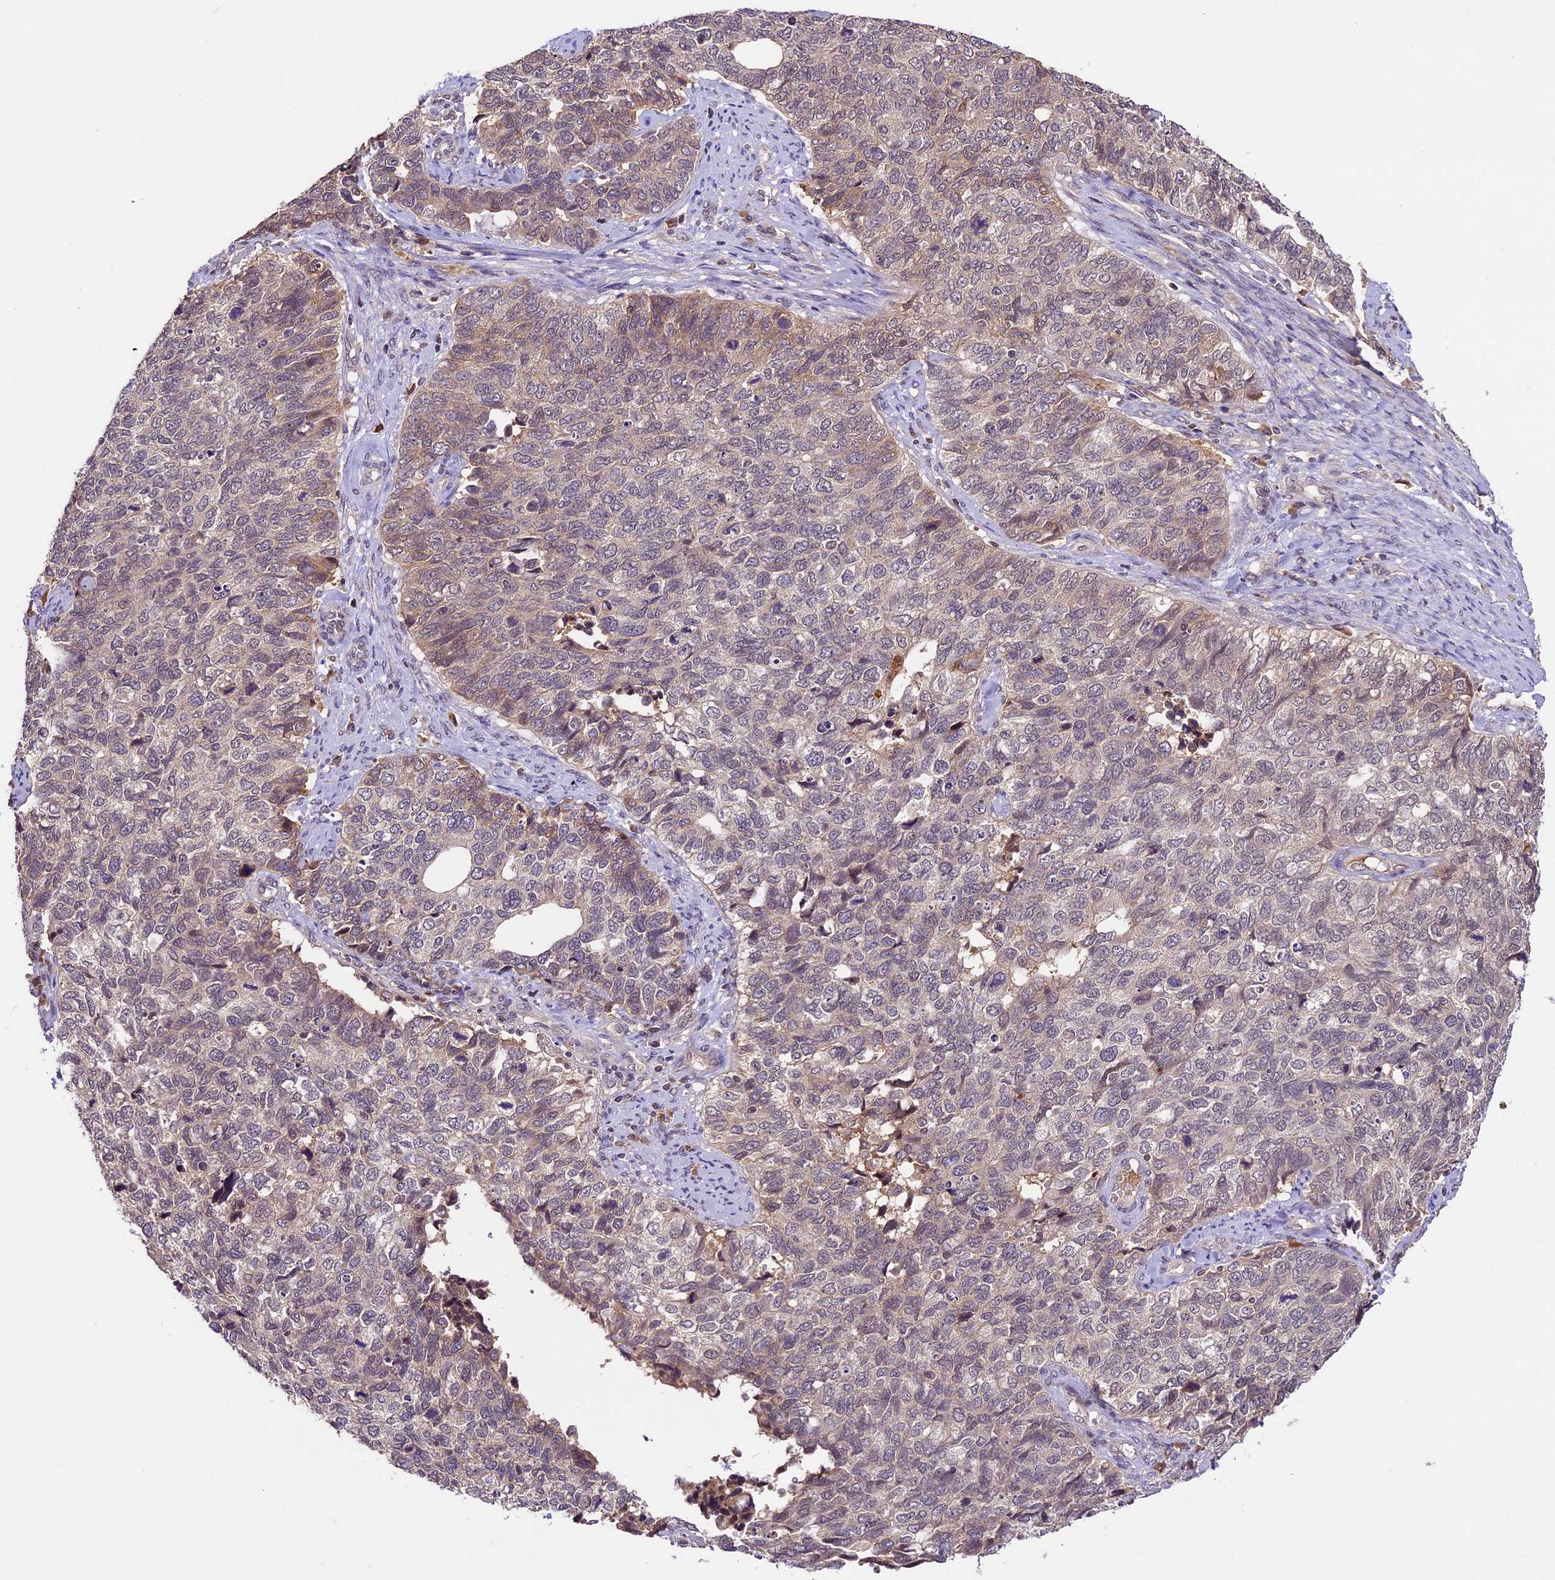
{"staining": {"intensity": "weak", "quantity": "25%-75%", "location": "cytoplasmic/membranous,nuclear"}, "tissue": "cervical cancer", "cell_type": "Tumor cells", "image_type": "cancer", "snomed": [{"axis": "morphology", "description": "Squamous cell carcinoma, NOS"}, {"axis": "topography", "description": "Cervix"}], "caption": "Weak cytoplasmic/membranous and nuclear protein expression is identified in approximately 25%-75% of tumor cells in cervical squamous cell carcinoma.", "gene": "ATP10A", "patient": {"sex": "female", "age": 63}}